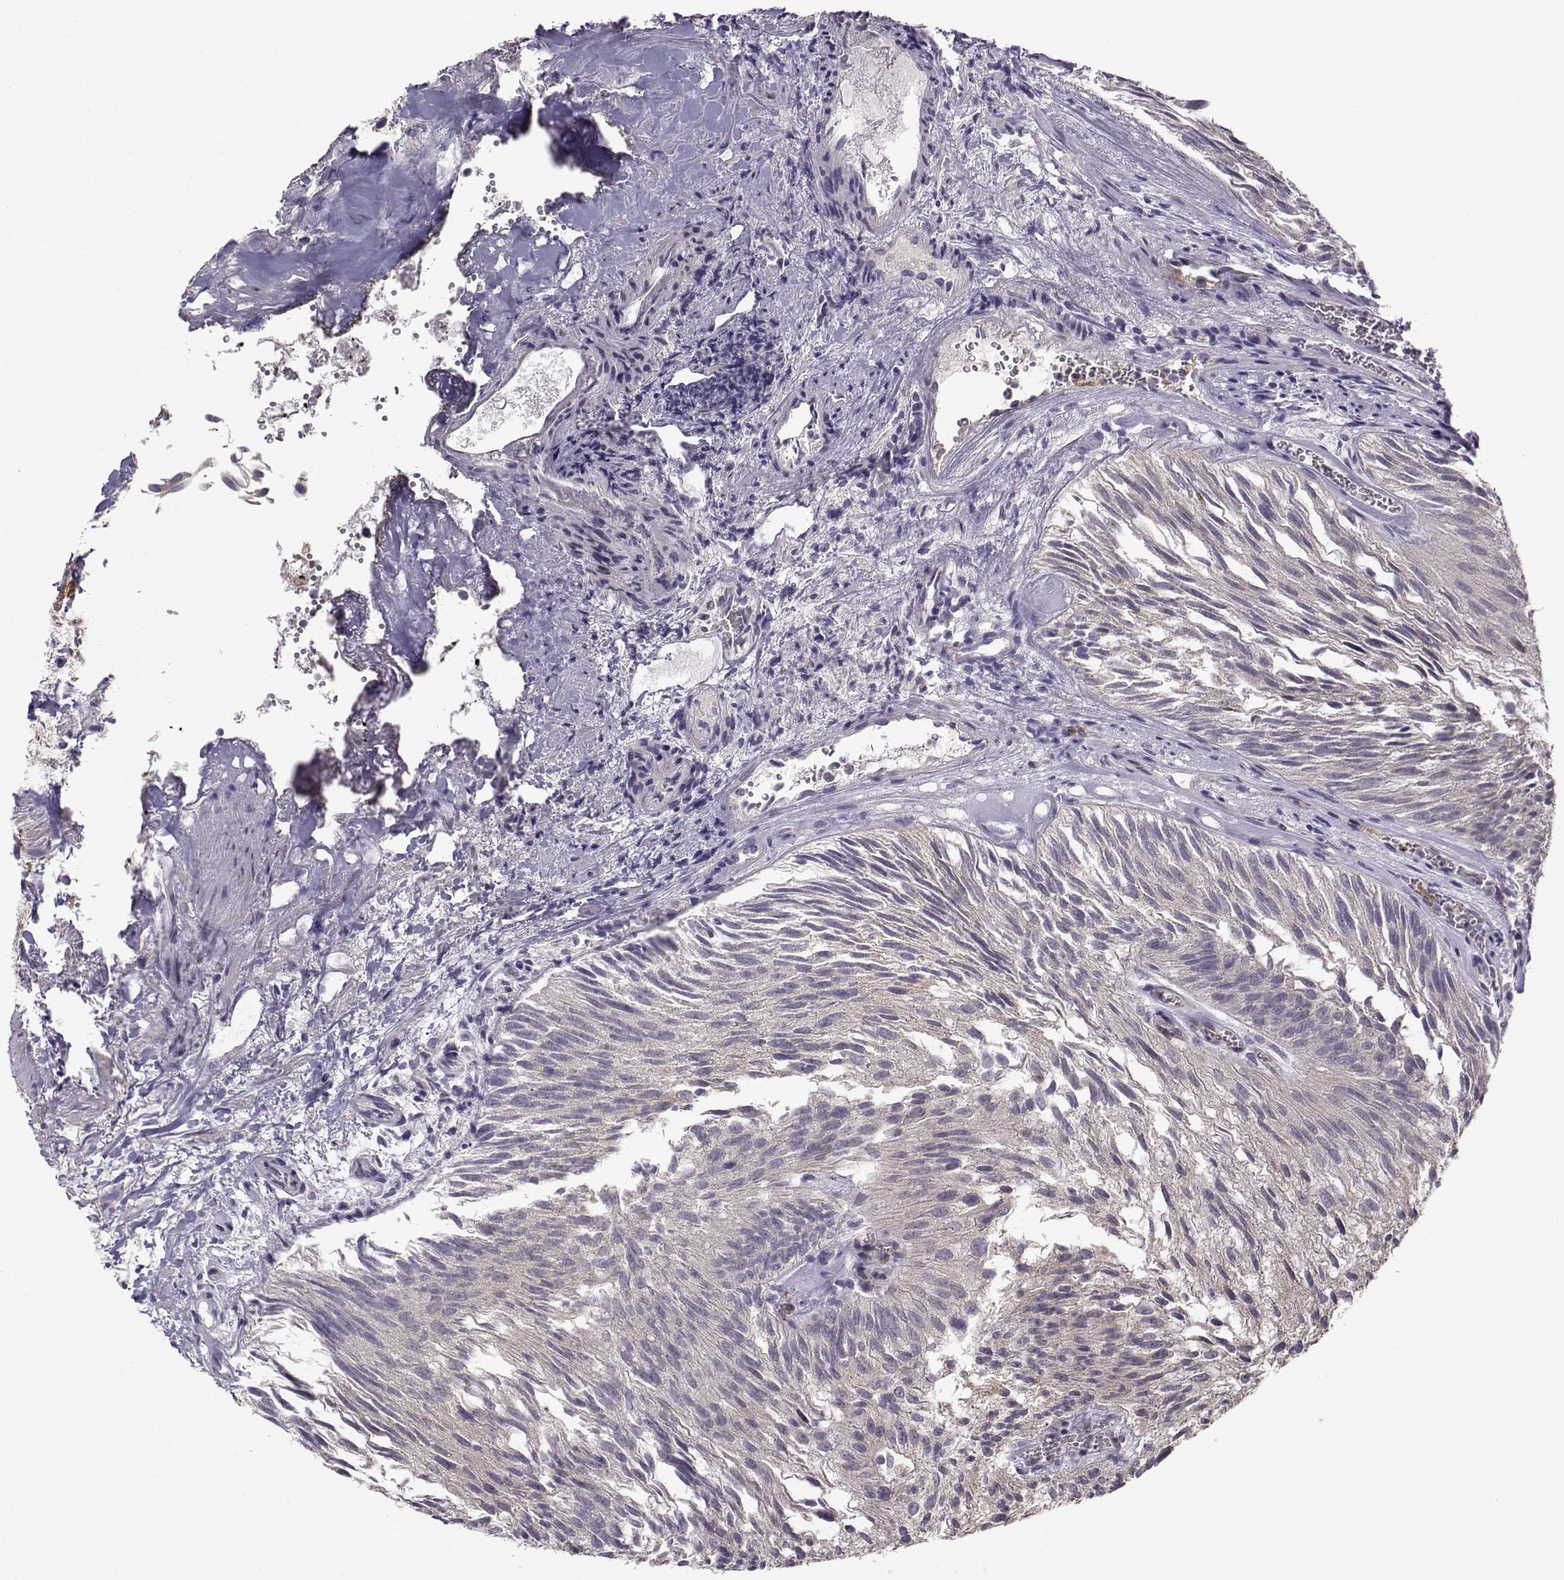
{"staining": {"intensity": "negative", "quantity": "none", "location": "none"}, "tissue": "urothelial cancer", "cell_type": "Tumor cells", "image_type": "cancer", "snomed": [{"axis": "morphology", "description": "Urothelial carcinoma, Low grade"}, {"axis": "topography", "description": "Urinary bladder"}], "caption": "This is an immunohistochemistry (IHC) micrograph of low-grade urothelial carcinoma. There is no positivity in tumor cells.", "gene": "NECAB3", "patient": {"sex": "female", "age": 87}}